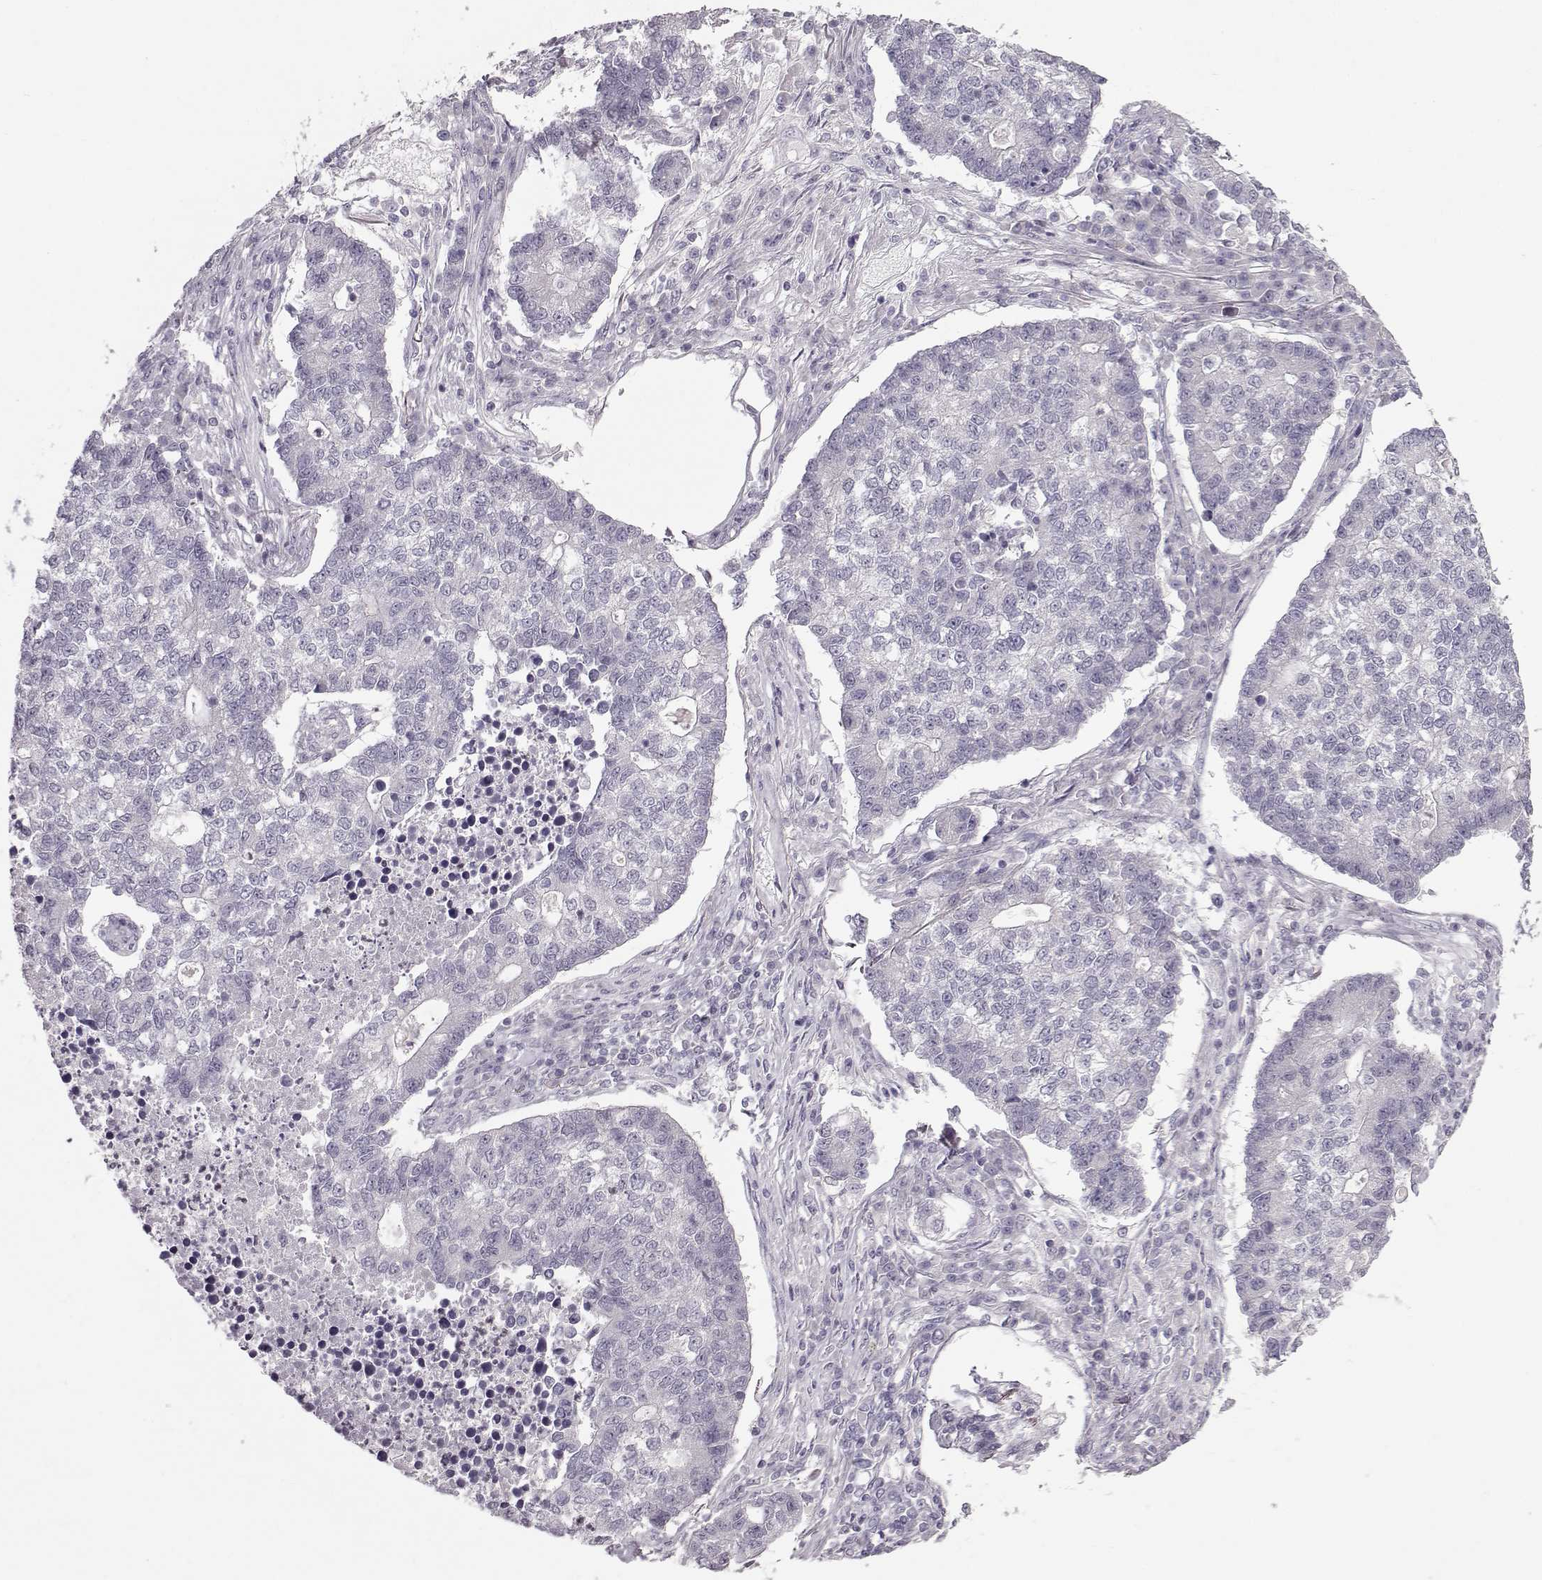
{"staining": {"intensity": "negative", "quantity": "none", "location": "none"}, "tissue": "lung cancer", "cell_type": "Tumor cells", "image_type": "cancer", "snomed": [{"axis": "morphology", "description": "Adenocarcinoma, NOS"}, {"axis": "topography", "description": "Lung"}], "caption": "Photomicrograph shows no protein expression in tumor cells of lung cancer tissue. (IHC, brightfield microscopy, high magnification).", "gene": "RP1L1", "patient": {"sex": "male", "age": 57}}